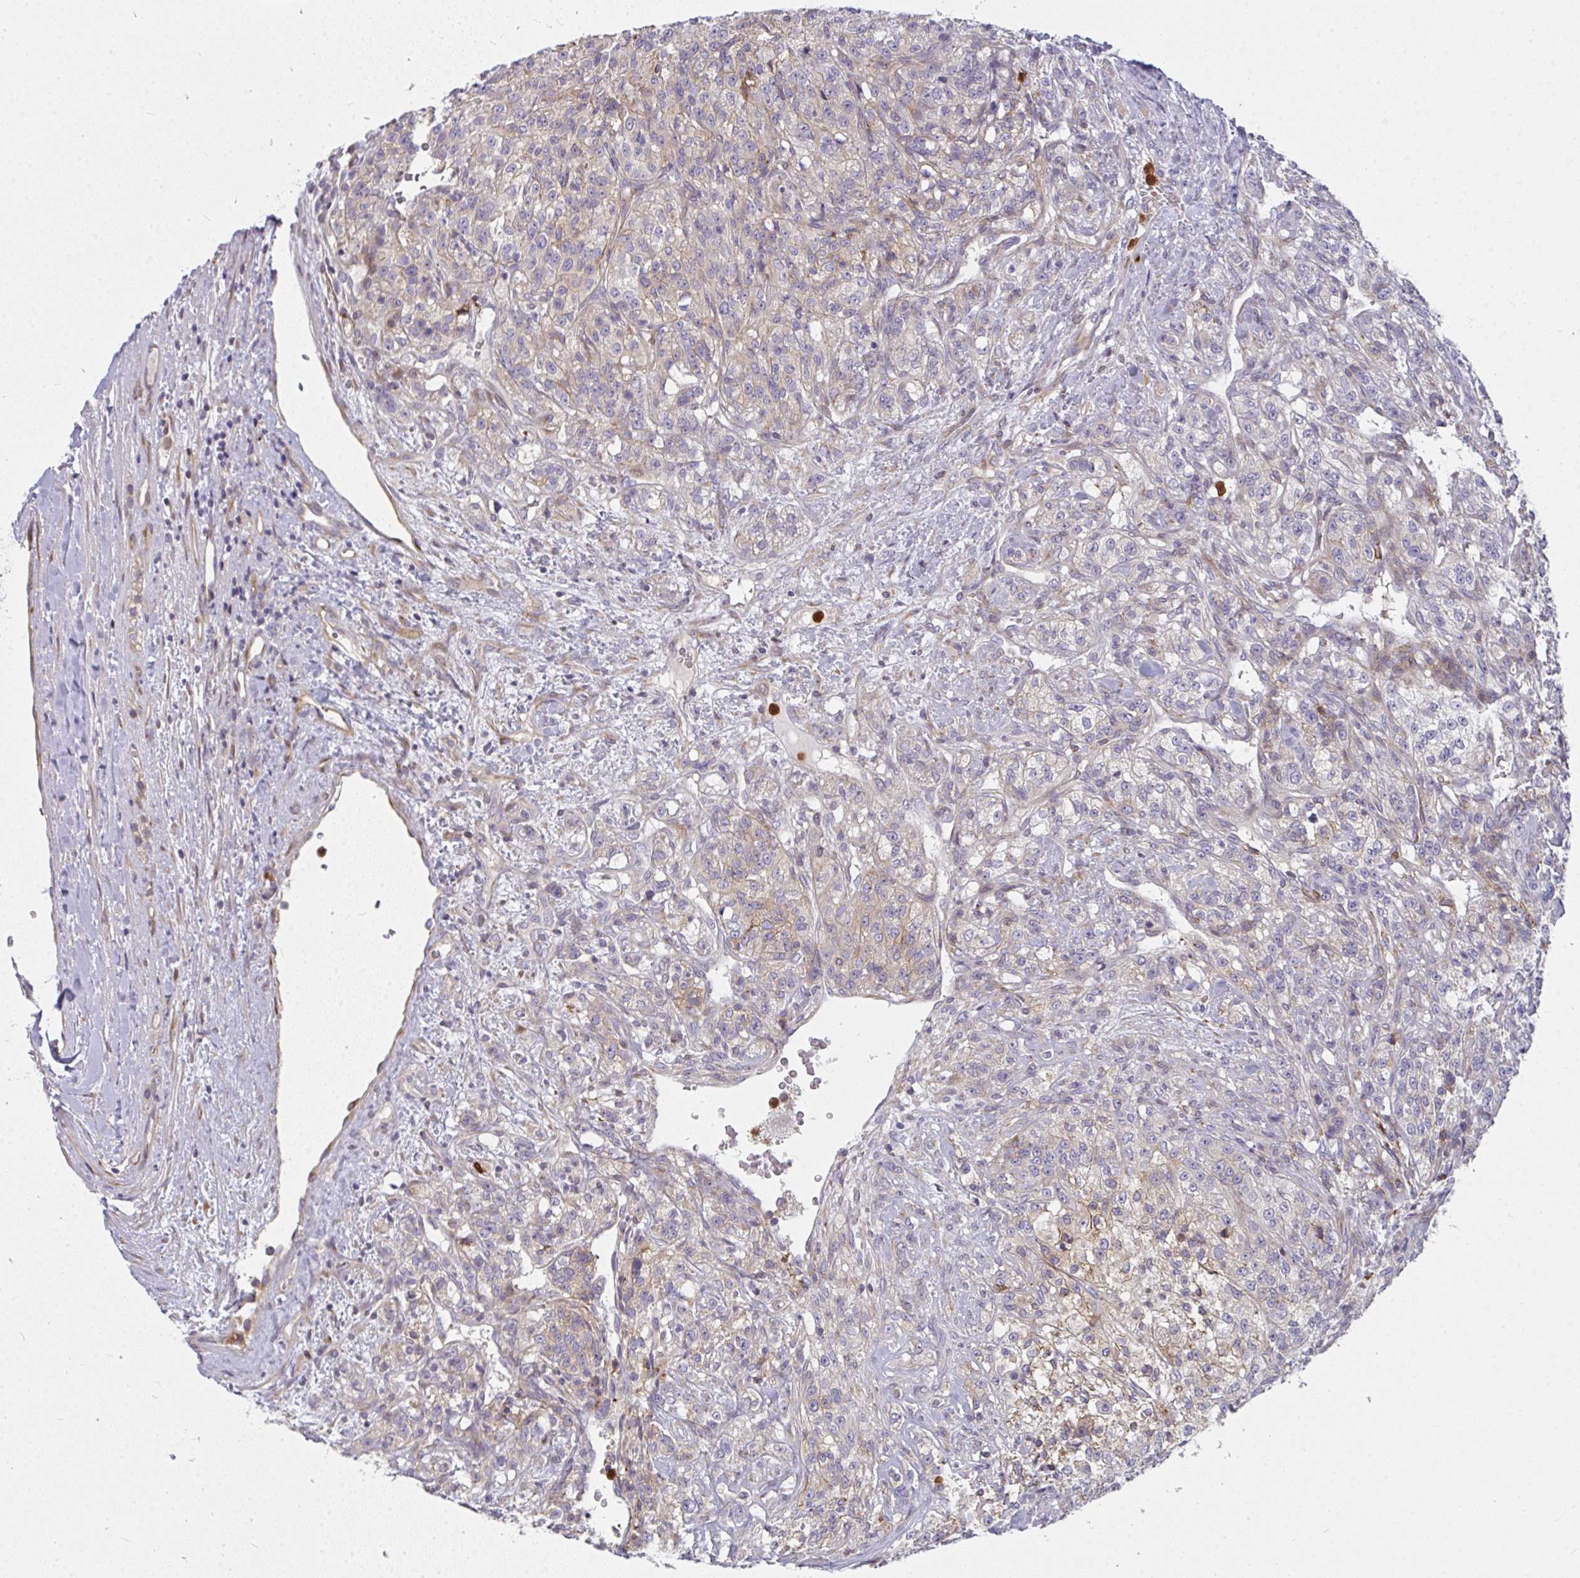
{"staining": {"intensity": "negative", "quantity": "none", "location": "none"}, "tissue": "renal cancer", "cell_type": "Tumor cells", "image_type": "cancer", "snomed": [{"axis": "morphology", "description": "Adenocarcinoma, NOS"}, {"axis": "topography", "description": "Kidney"}], "caption": "Renal cancer was stained to show a protein in brown. There is no significant expression in tumor cells.", "gene": "CSF3R", "patient": {"sex": "female", "age": 63}}